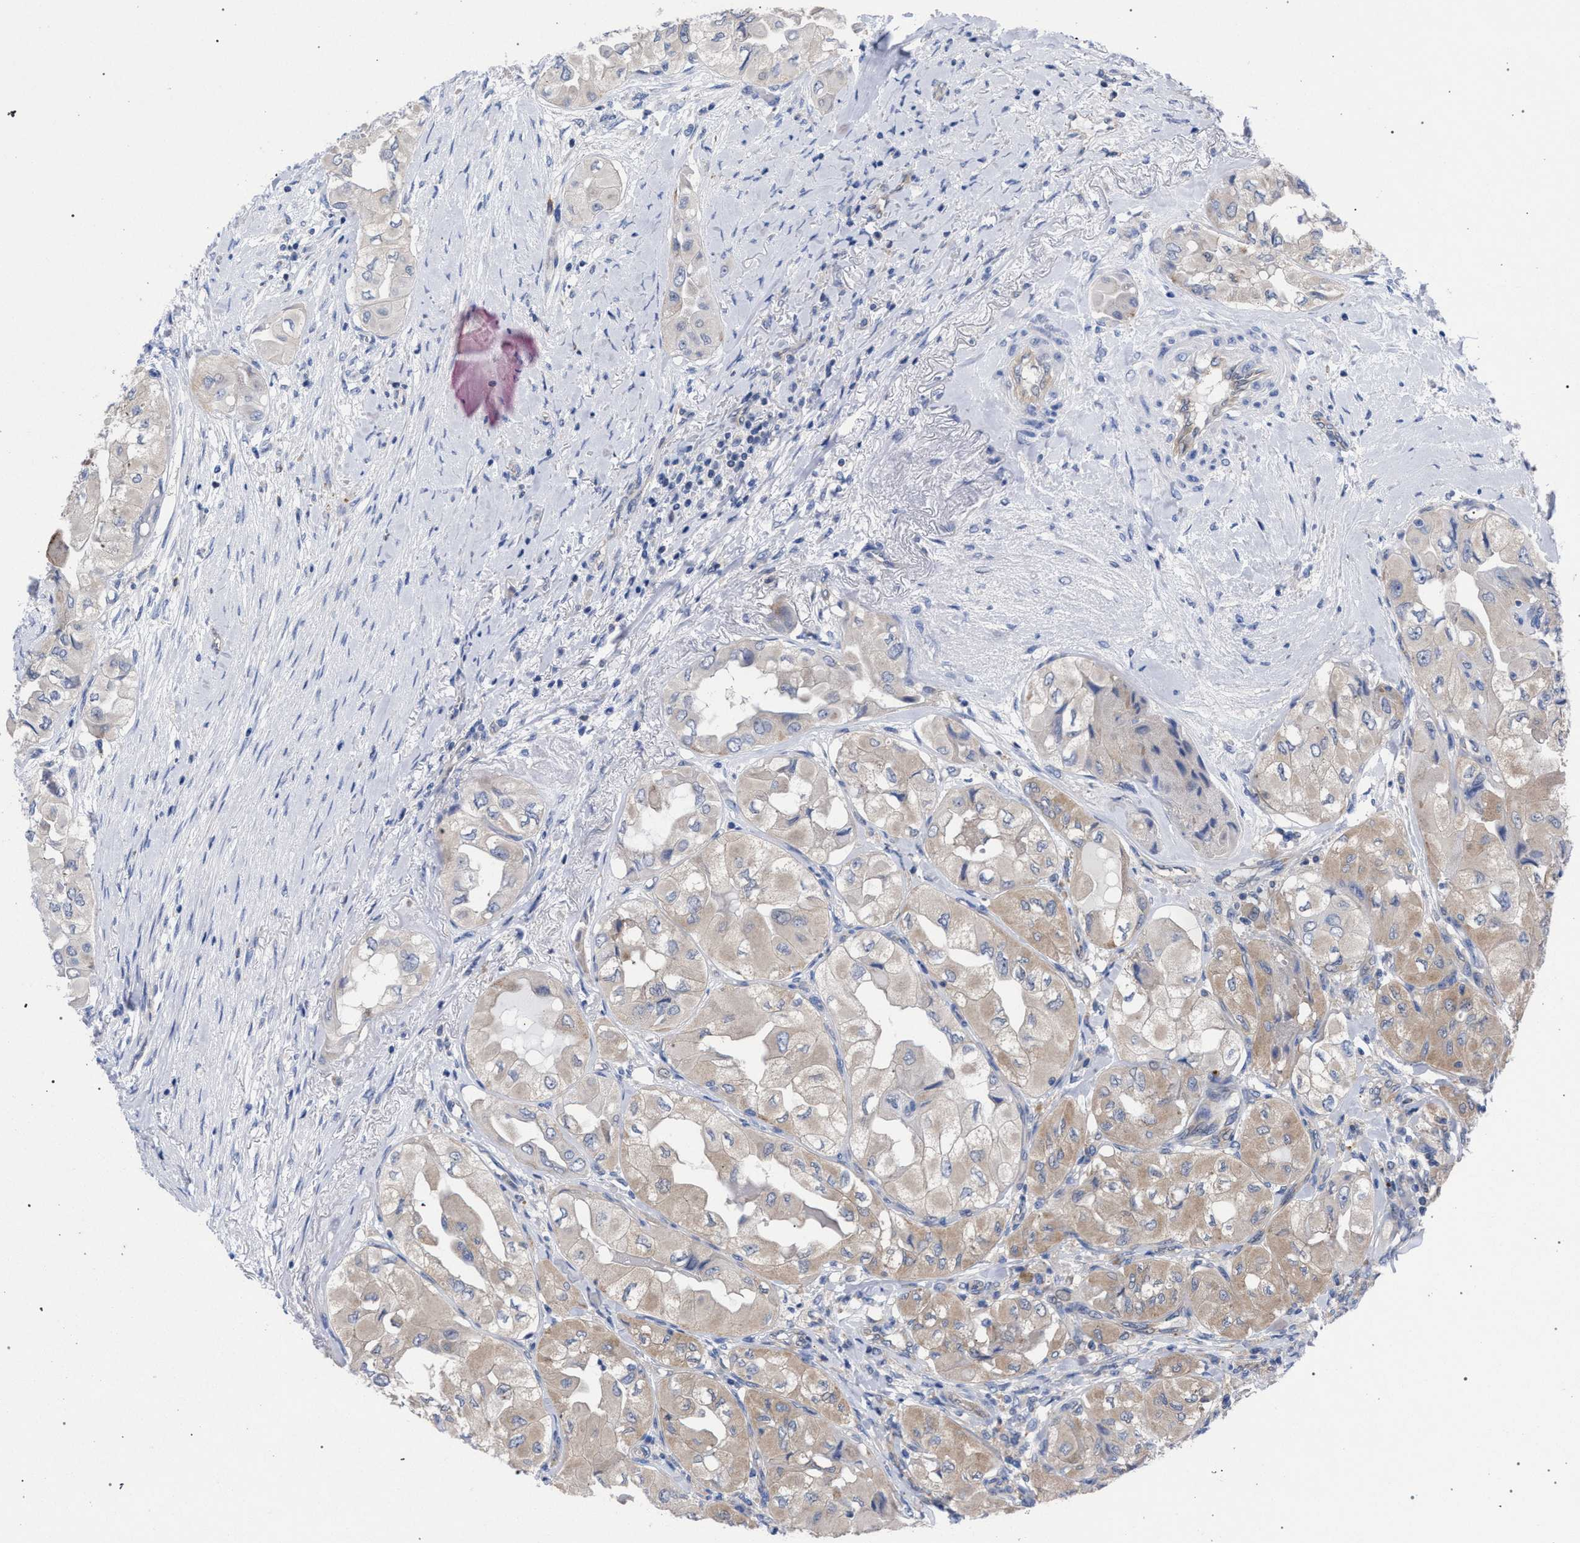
{"staining": {"intensity": "weak", "quantity": "25%-75%", "location": "cytoplasmic/membranous"}, "tissue": "thyroid cancer", "cell_type": "Tumor cells", "image_type": "cancer", "snomed": [{"axis": "morphology", "description": "Papillary adenocarcinoma, NOS"}, {"axis": "topography", "description": "Thyroid gland"}], "caption": "Papillary adenocarcinoma (thyroid) stained with a protein marker shows weak staining in tumor cells.", "gene": "GMPR", "patient": {"sex": "female", "age": 59}}